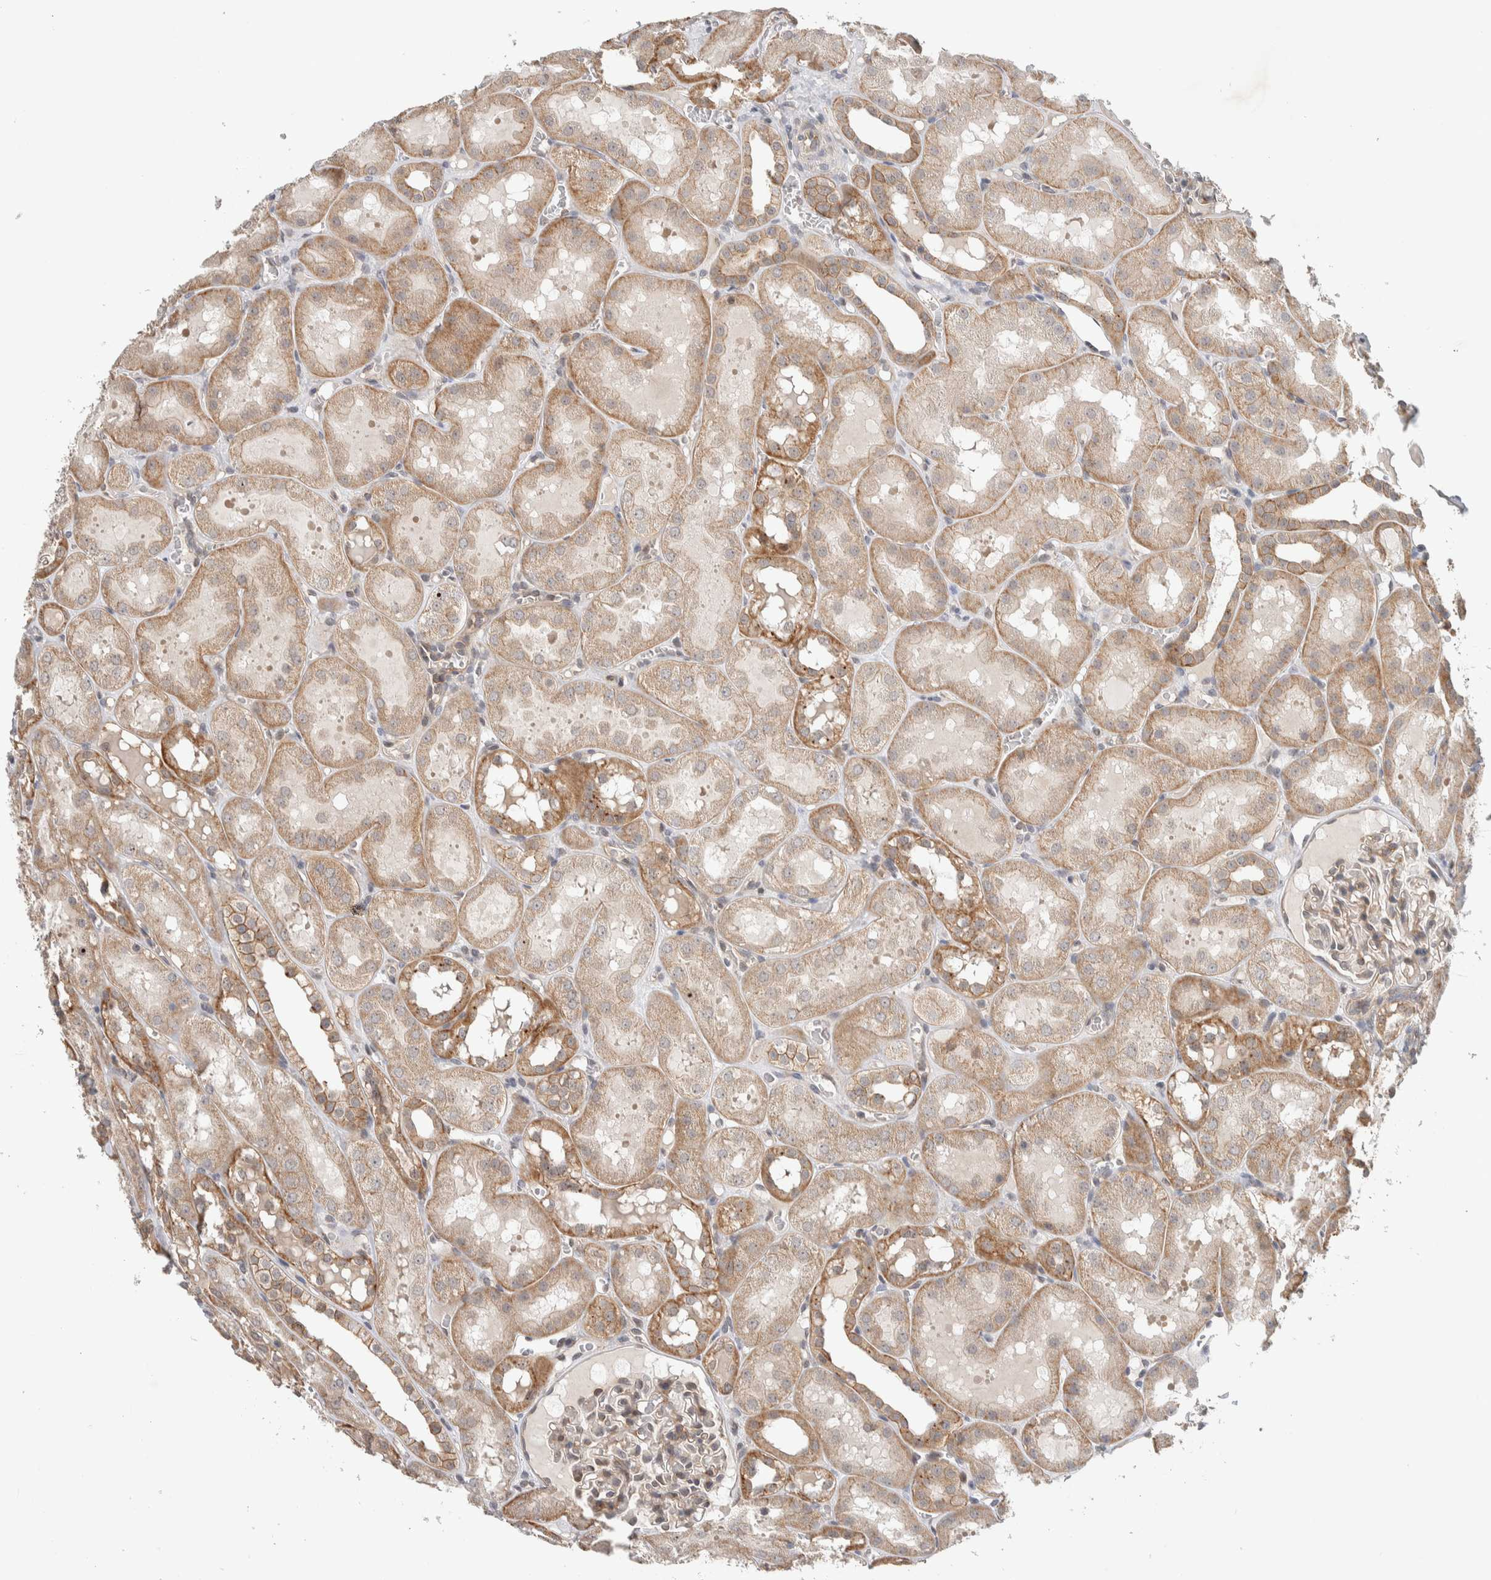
{"staining": {"intensity": "moderate", "quantity": "<25%", "location": "cytoplasmic/membranous"}, "tissue": "kidney", "cell_type": "Cells in glomeruli", "image_type": "normal", "snomed": [{"axis": "morphology", "description": "Normal tissue, NOS"}, {"axis": "topography", "description": "Kidney"}, {"axis": "topography", "description": "Urinary bladder"}], "caption": "Immunohistochemistry (IHC) photomicrograph of normal kidney stained for a protein (brown), which demonstrates low levels of moderate cytoplasmic/membranous staining in about <25% of cells in glomeruli.", "gene": "DEPTOR", "patient": {"sex": "male", "age": 16}}